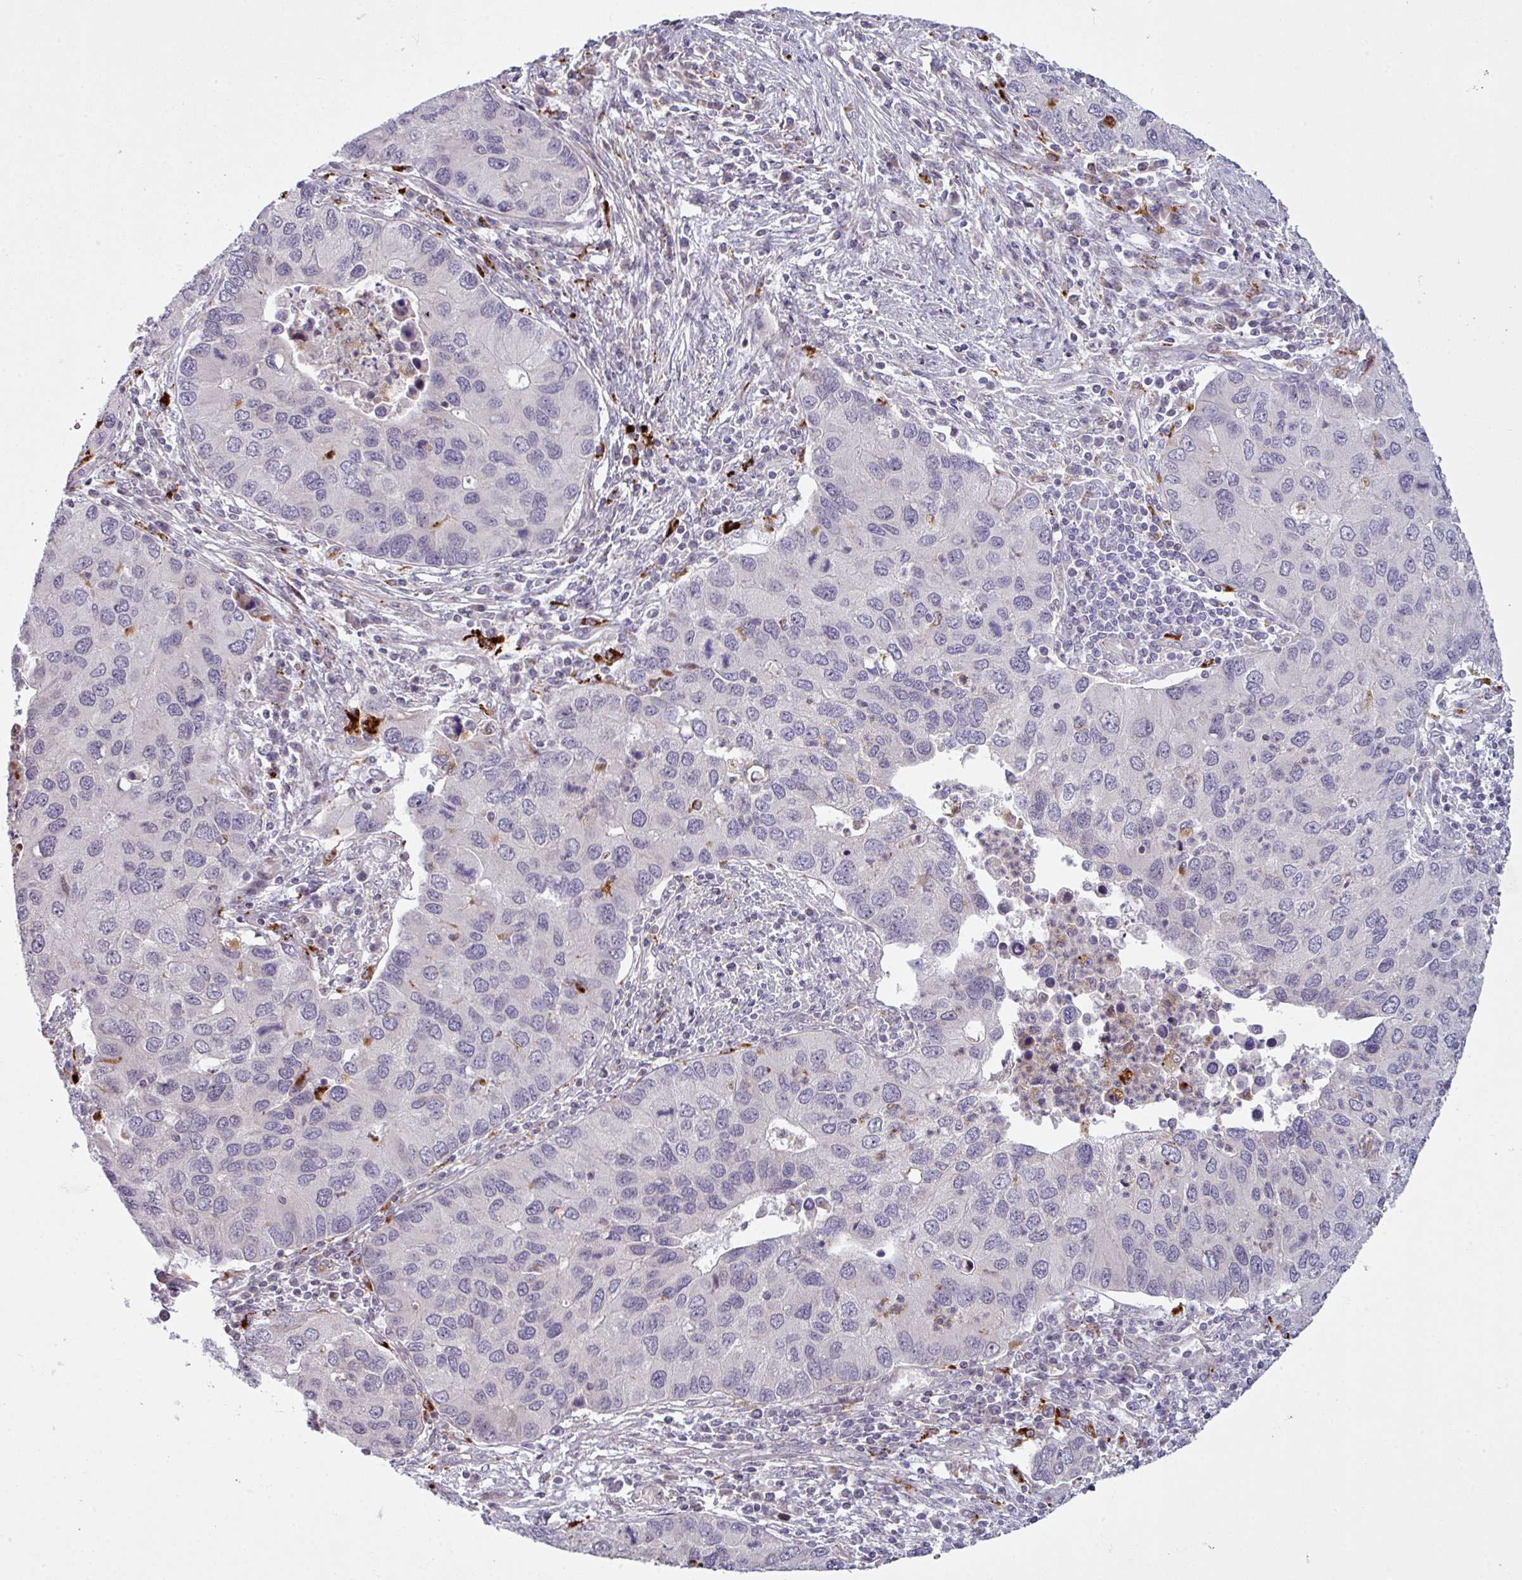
{"staining": {"intensity": "moderate", "quantity": "<25%", "location": "cytoplasmic/membranous"}, "tissue": "lung cancer", "cell_type": "Tumor cells", "image_type": "cancer", "snomed": [{"axis": "morphology", "description": "Aneuploidy"}, {"axis": "morphology", "description": "Adenocarcinoma, NOS"}, {"axis": "topography", "description": "Lymph node"}, {"axis": "topography", "description": "Lung"}], "caption": "Tumor cells demonstrate moderate cytoplasmic/membranous positivity in about <25% of cells in lung cancer. (DAB (3,3'-diaminobenzidine) IHC, brown staining for protein, blue staining for nuclei).", "gene": "MAP7D2", "patient": {"sex": "female", "age": 74}}